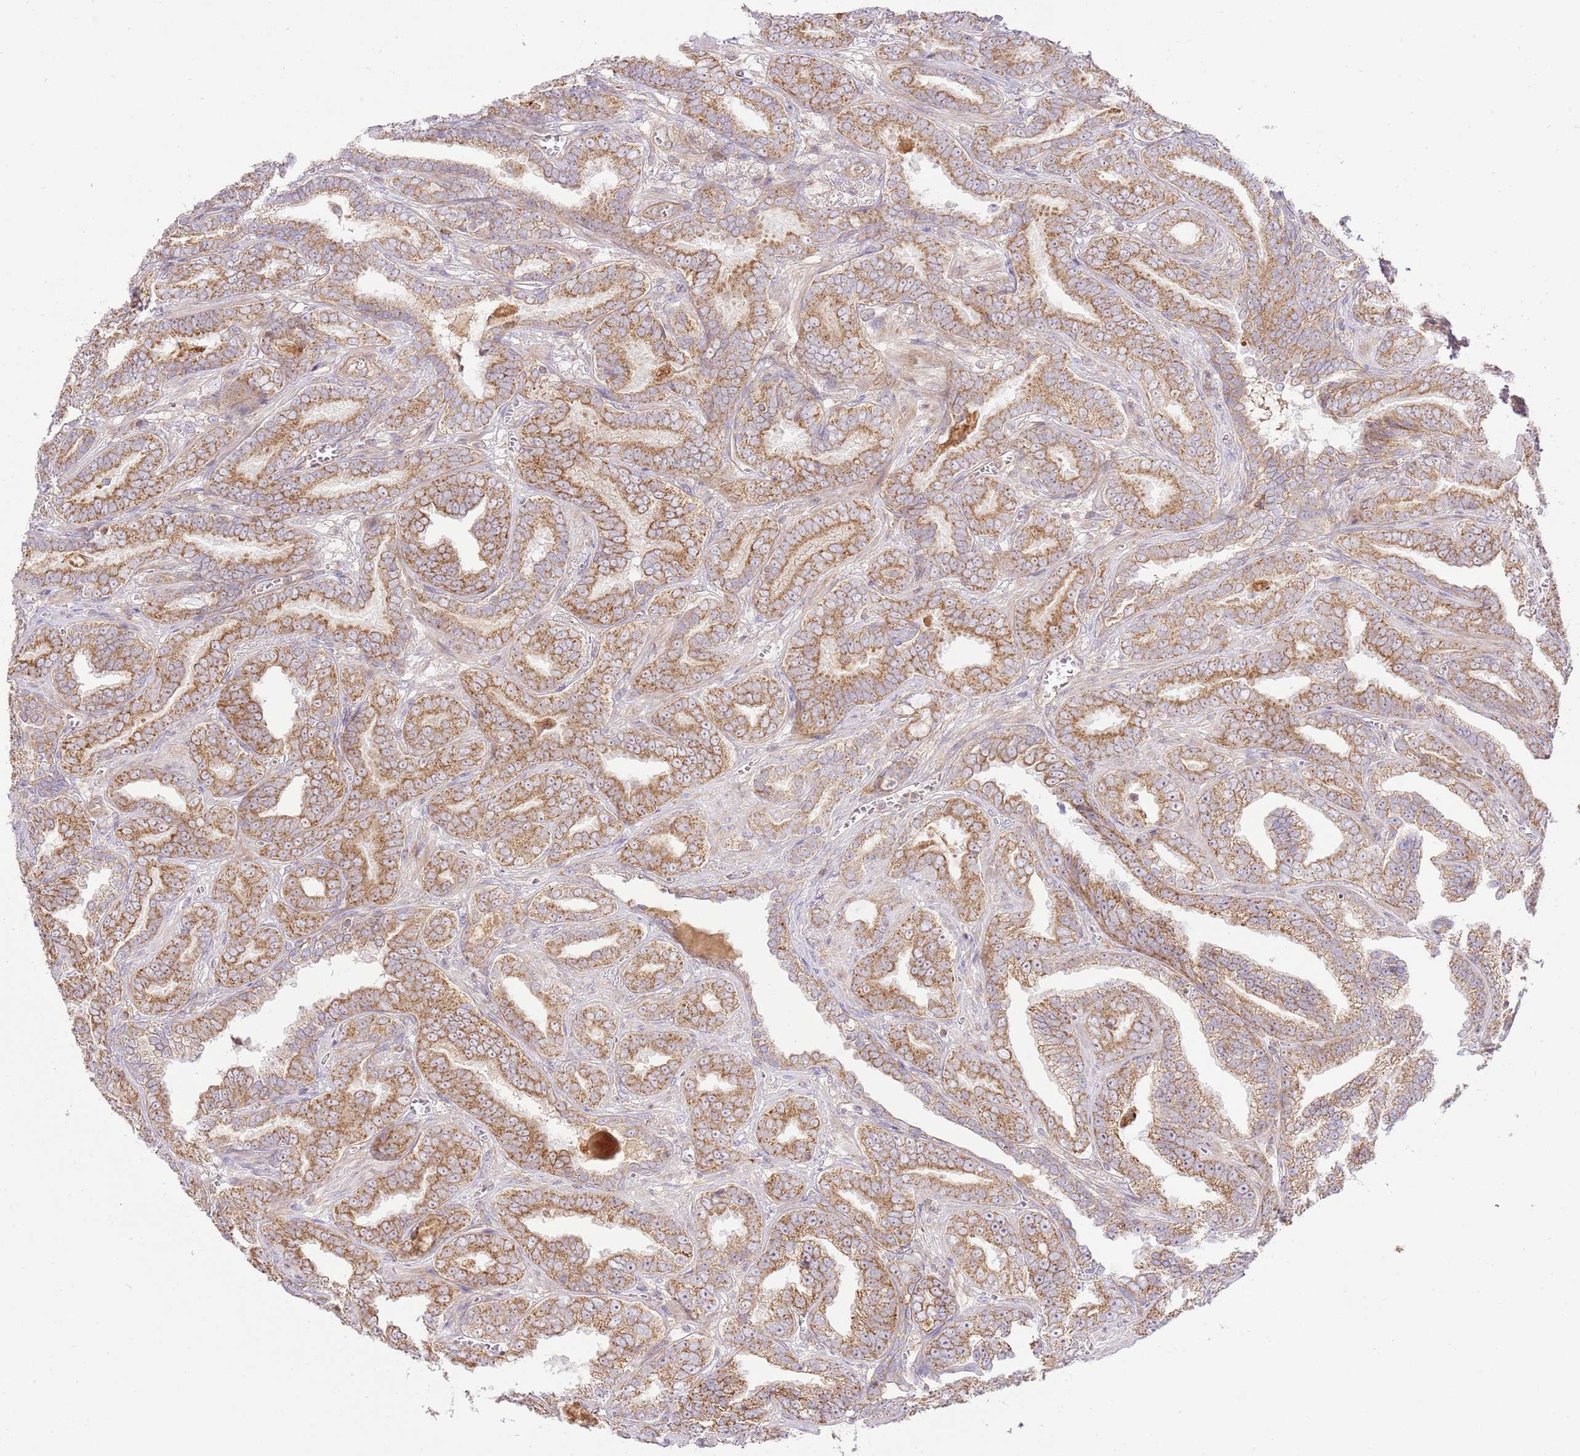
{"staining": {"intensity": "moderate", "quantity": ">75%", "location": "cytoplasmic/membranous"}, "tissue": "prostate cancer", "cell_type": "Tumor cells", "image_type": "cancer", "snomed": [{"axis": "morphology", "description": "Adenocarcinoma, High grade"}, {"axis": "topography", "description": "Prostate"}], "caption": "High-power microscopy captured an immunohistochemistry photomicrograph of prostate cancer (adenocarcinoma (high-grade)), revealing moderate cytoplasmic/membranous staining in approximately >75% of tumor cells.", "gene": "SPATA2L", "patient": {"sex": "male", "age": 67}}